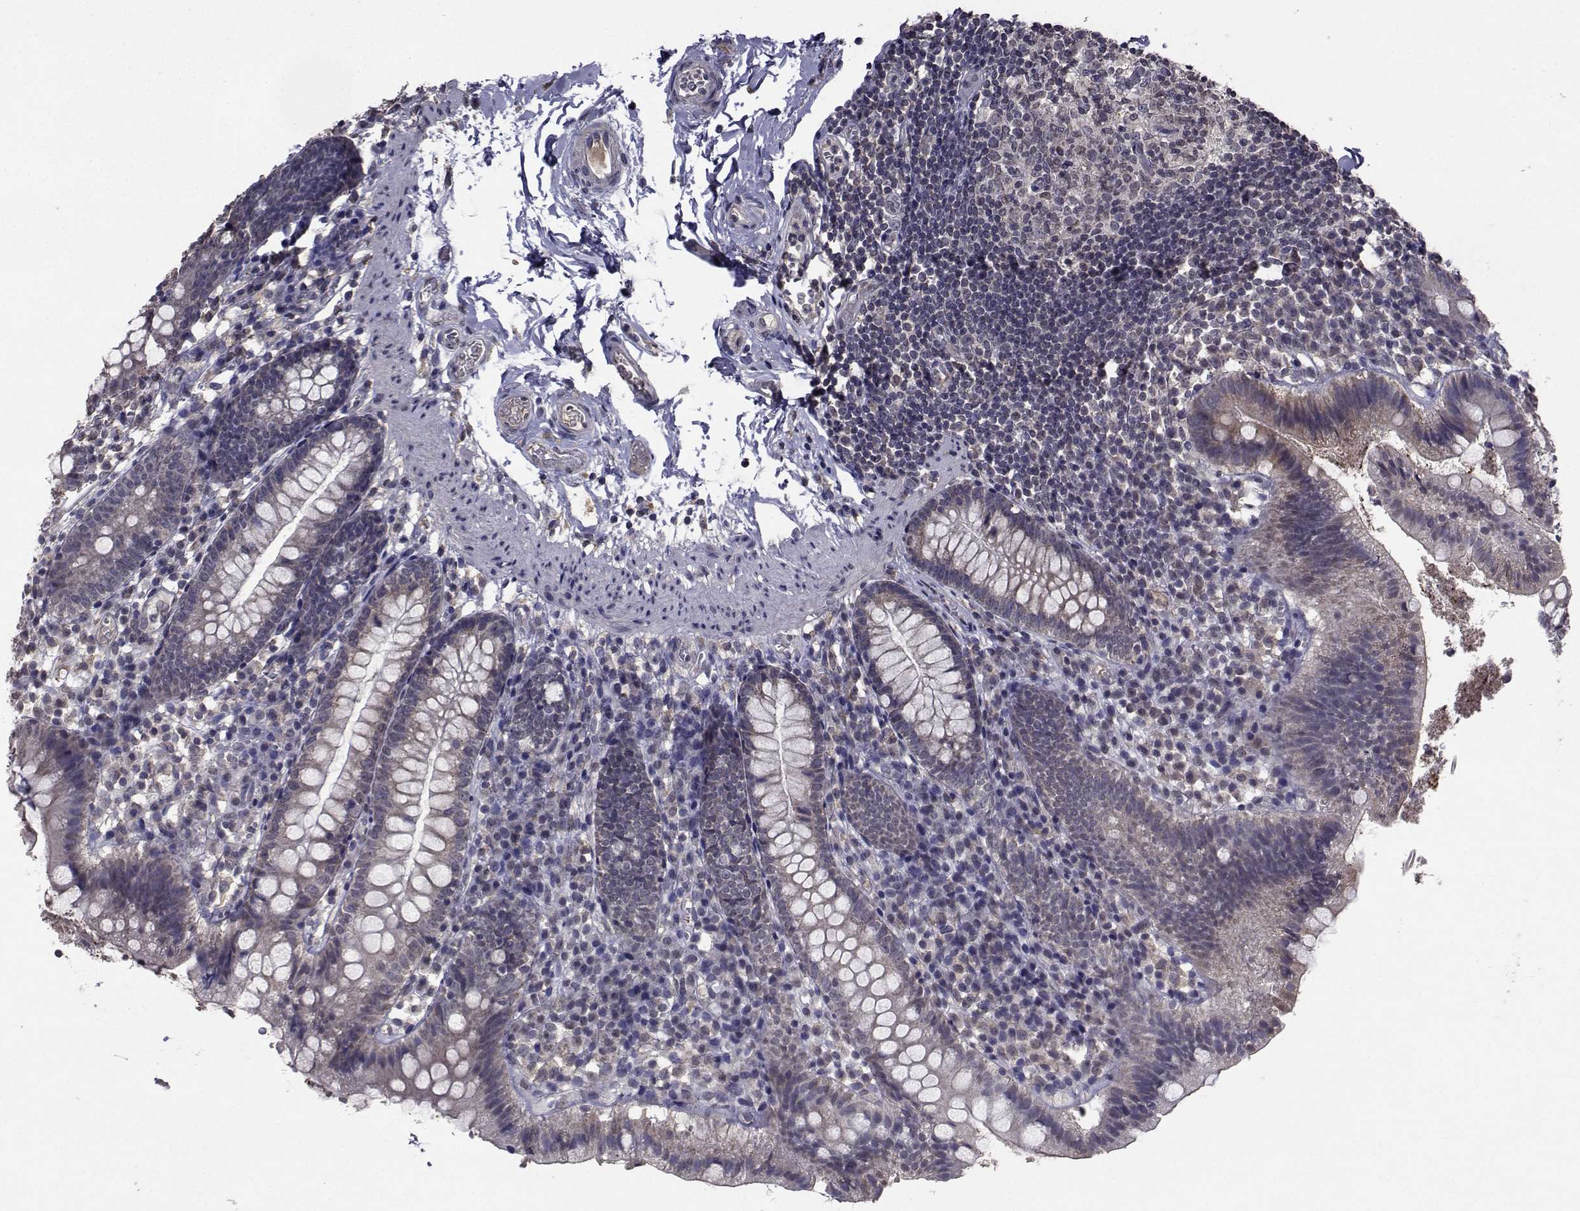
{"staining": {"intensity": "strong", "quantity": "25%-75%", "location": "cytoplasmic/membranous"}, "tissue": "small intestine", "cell_type": "Glandular cells", "image_type": "normal", "snomed": [{"axis": "morphology", "description": "Normal tissue, NOS"}, {"axis": "topography", "description": "Small intestine"}], "caption": "Protein expression analysis of normal small intestine shows strong cytoplasmic/membranous staining in about 25%-75% of glandular cells. The protein is stained brown, and the nuclei are stained in blue (DAB IHC with brightfield microscopy, high magnification).", "gene": "CYP2S1", "patient": {"sex": "female", "age": 90}}